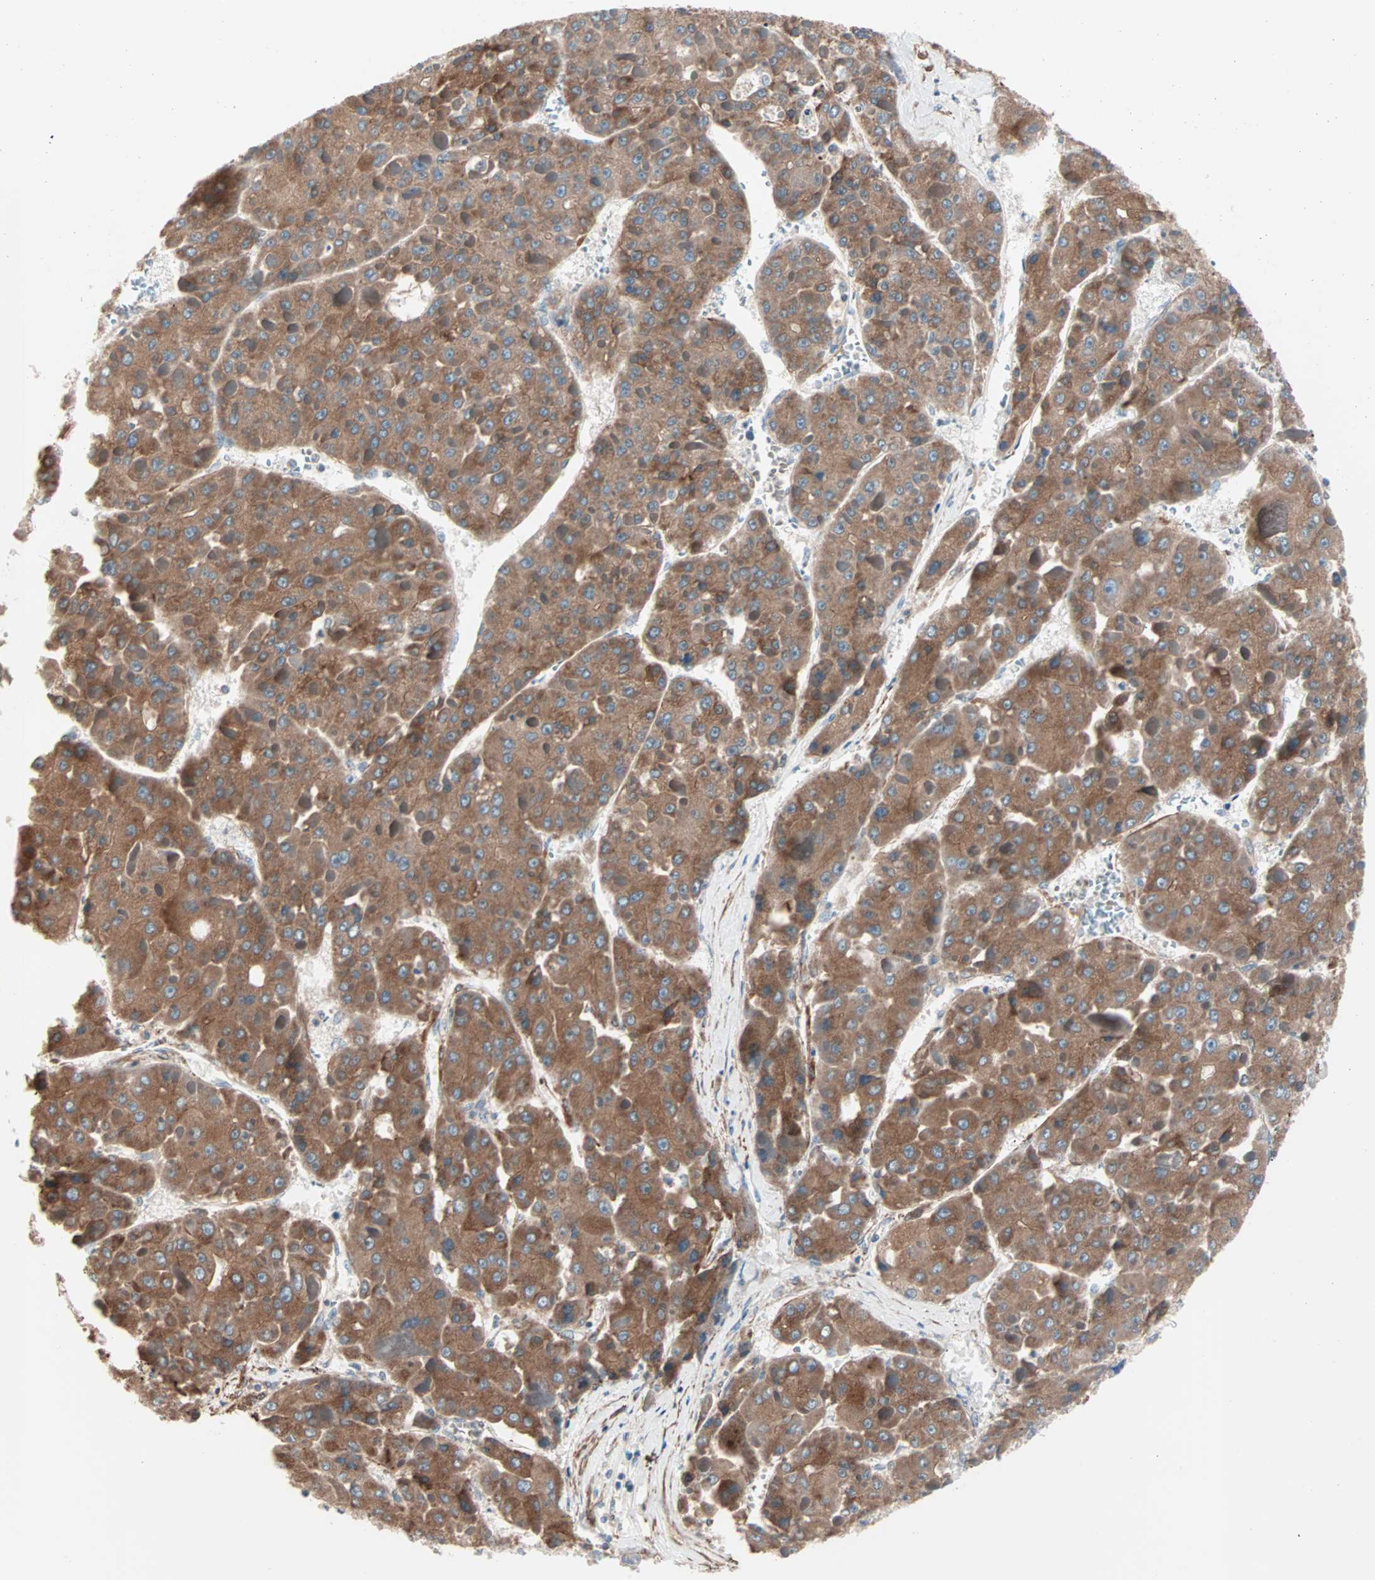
{"staining": {"intensity": "strong", "quantity": ">75%", "location": "cytoplasmic/membranous"}, "tissue": "liver cancer", "cell_type": "Tumor cells", "image_type": "cancer", "snomed": [{"axis": "morphology", "description": "Carcinoma, Hepatocellular, NOS"}, {"axis": "topography", "description": "Liver"}], "caption": "An IHC photomicrograph of neoplastic tissue is shown. Protein staining in brown shows strong cytoplasmic/membranous positivity in liver cancer within tumor cells.", "gene": "ALG5", "patient": {"sex": "female", "age": 73}}